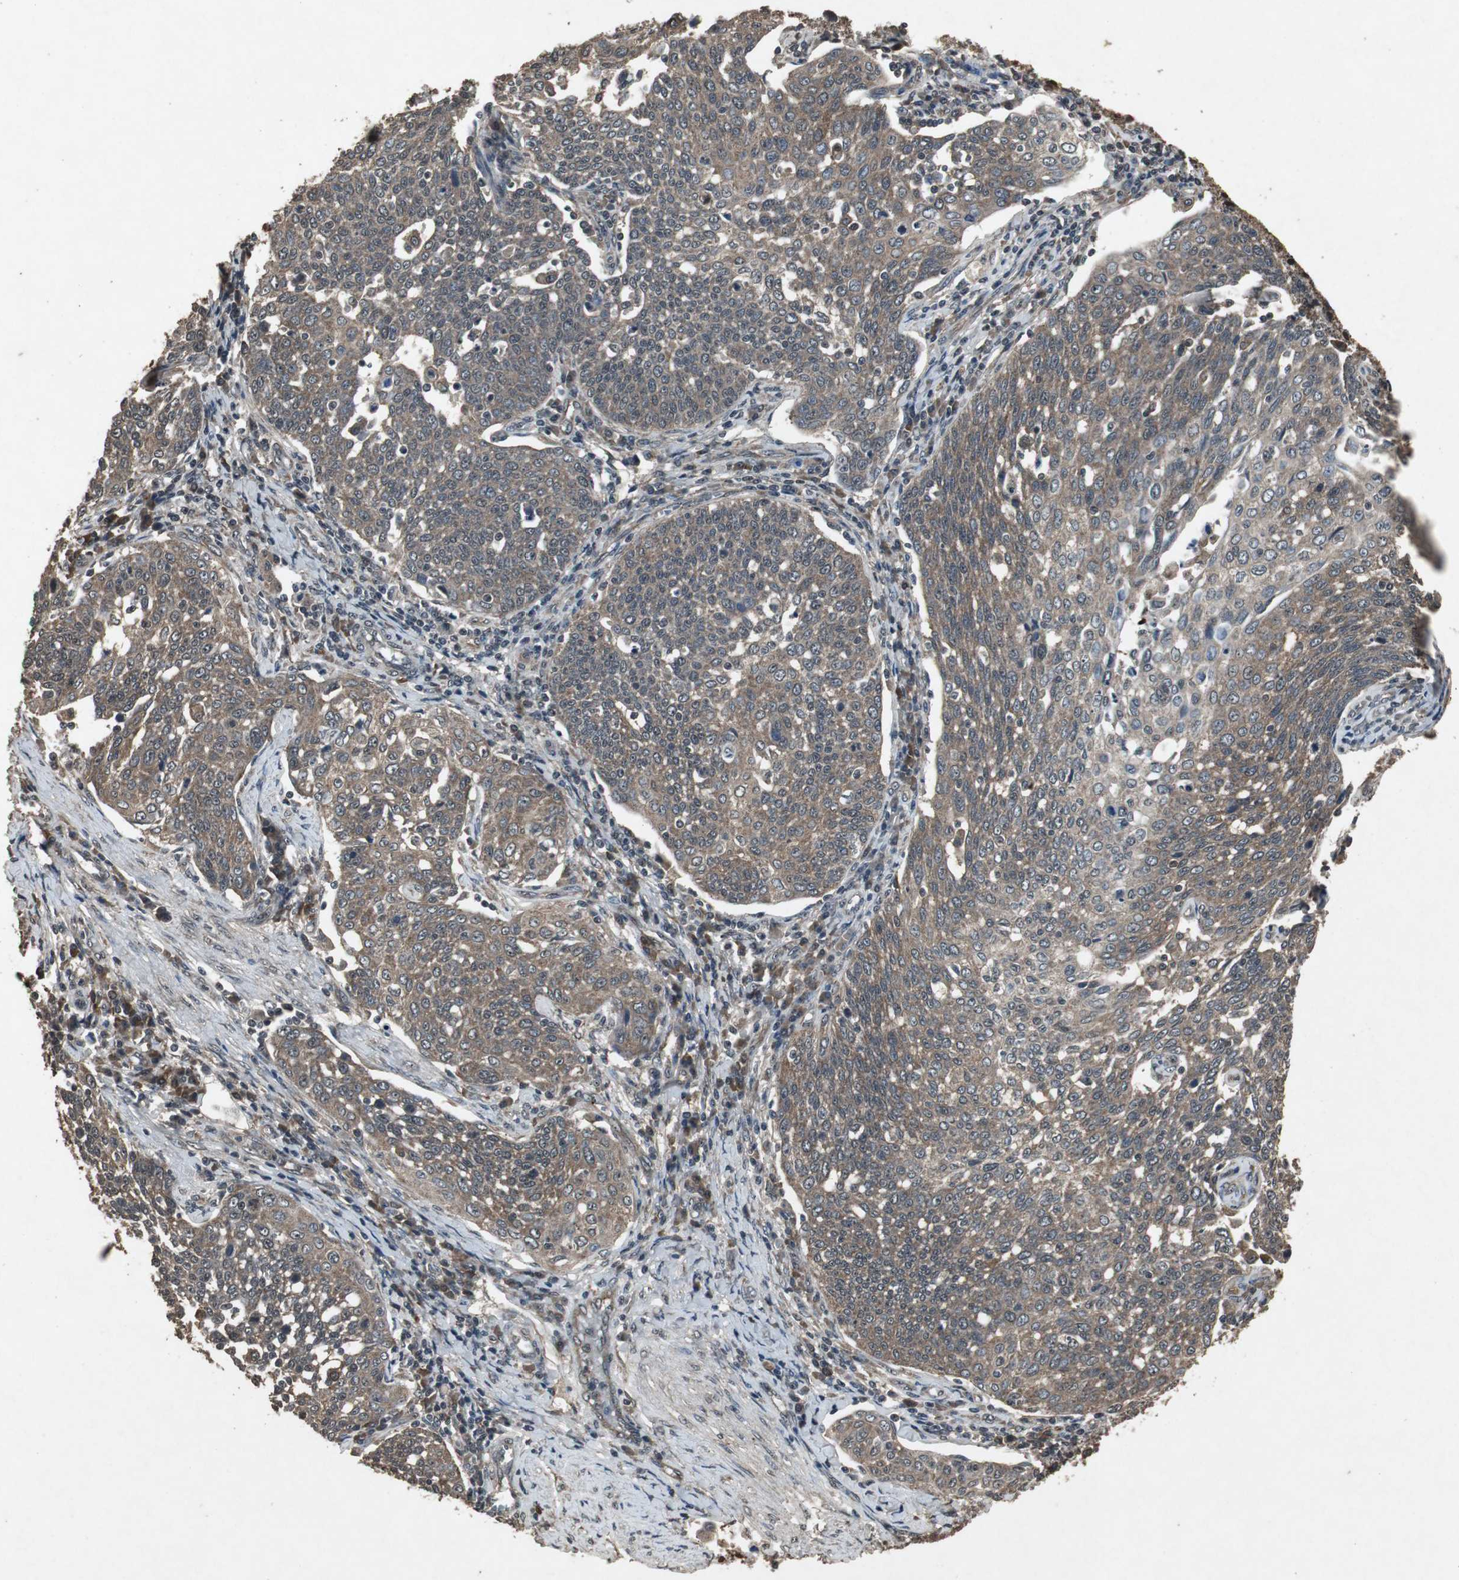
{"staining": {"intensity": "moderate", "quantity": ">75%", "location": "cytoplasmic/membranous"}, "tissue": "cervical cancer", "cell_type": "Tumor cells", "image_type": "cancer", "snomed": [{"axis": "morphology", "description": "Squamous cell carcinoma, NOS"}, {"axis": "topography", "description": "Cervix"}], "caption": "This image demonstrates cervical squamous cell carcinoma stained with immunohistochemistry to label a protein in brown. The cytoplasmic/membranous of tumor cells show moderate positivity for the protein. Nuclei are counter-stained blue.", "gene": "EMX1", "patient": {"sex": "female", "age": 34}}